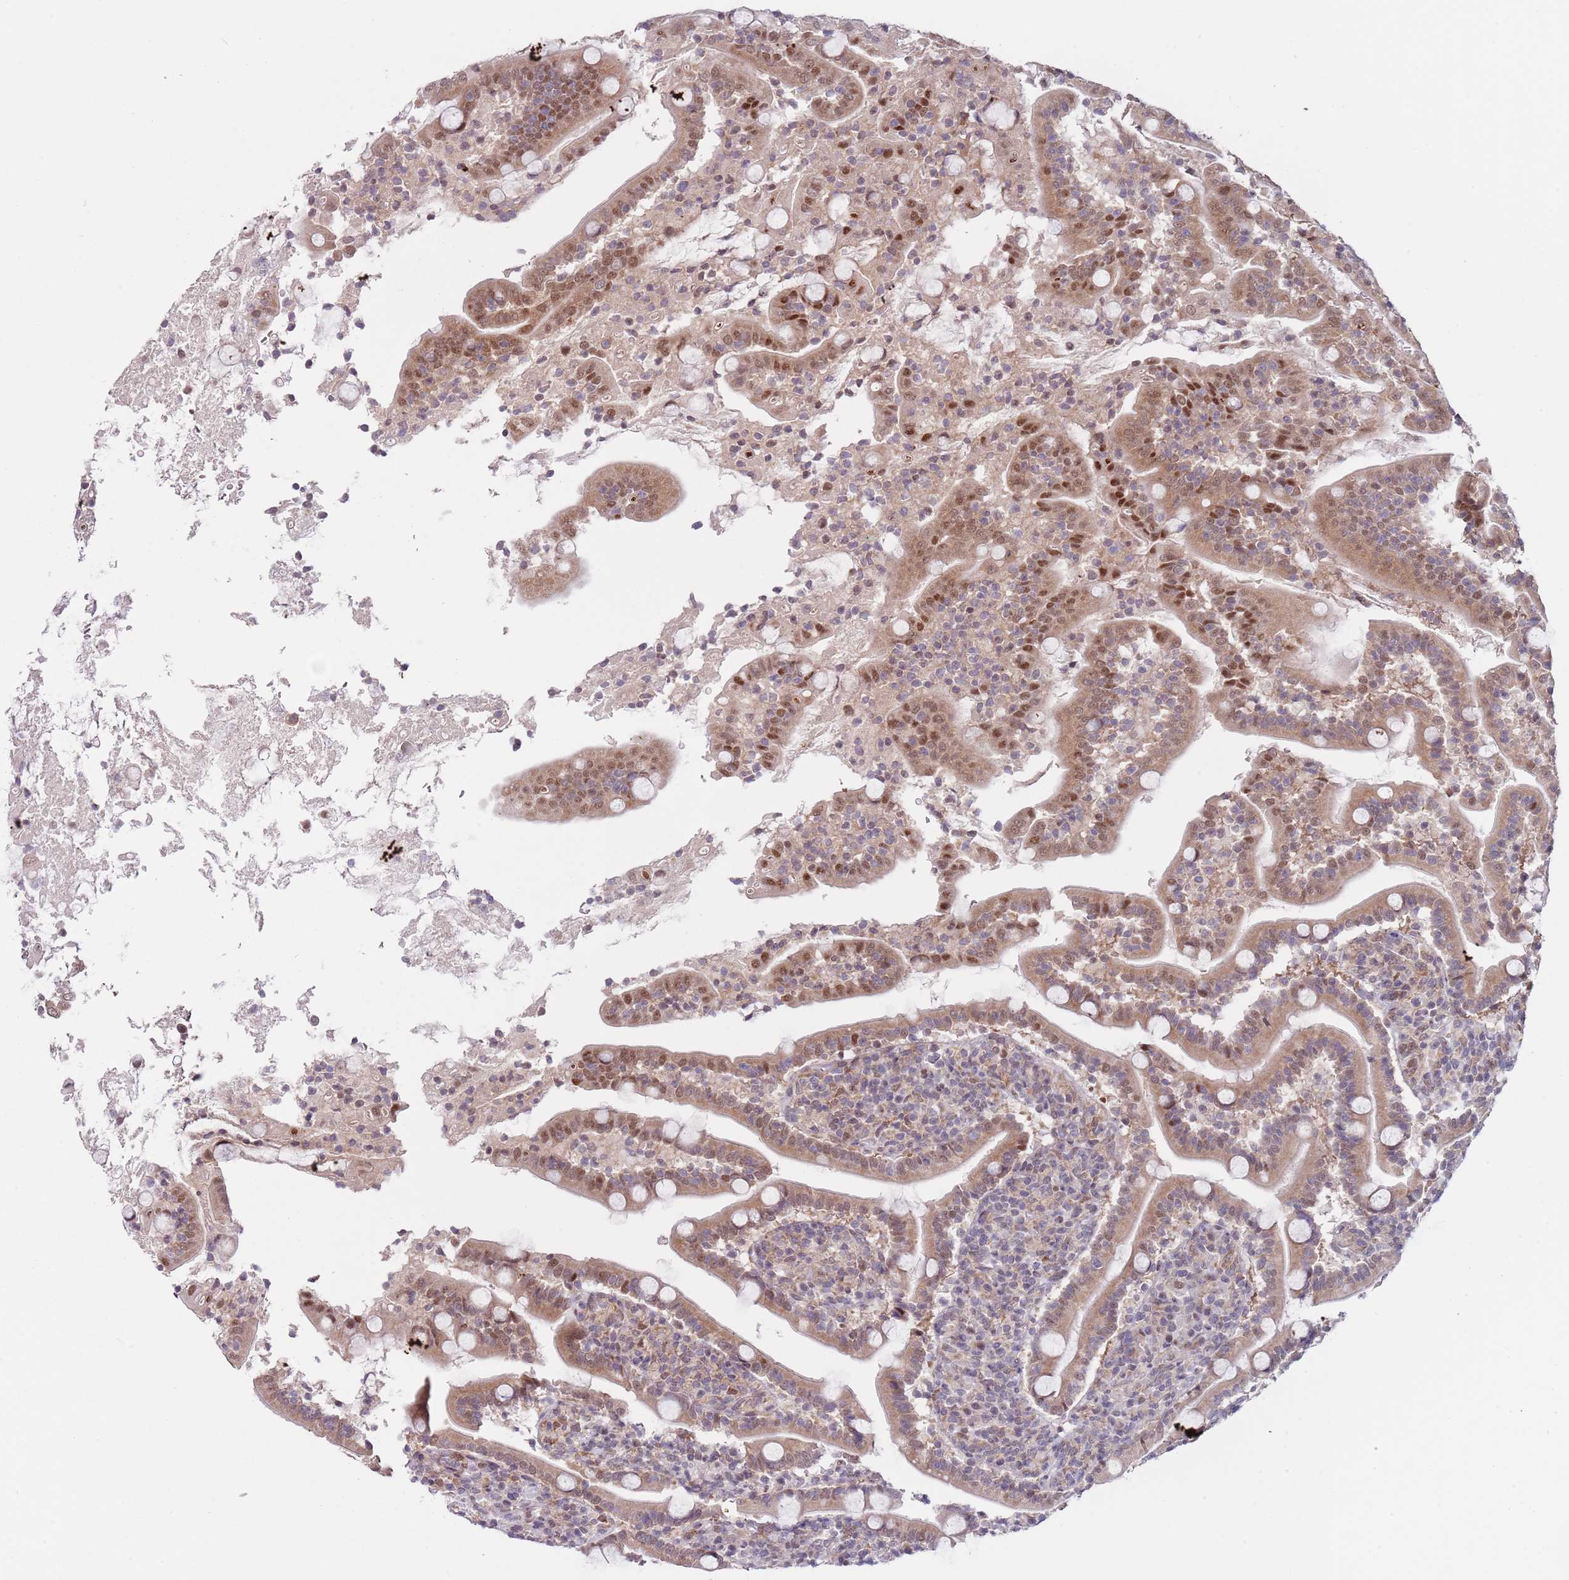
{"staining": {"intensity": "moderate", "quantity": ">75%", "location": "cytoplasmic/membranous,nuclear"}, "tissue": "duodenum", "cell_type": "Glandular cells", "image_type": "normal", "snomed": [{"axis": "morphology", "description": "Normal tissue, NOS"}, {"axis": "topography", "description": "Duodenum"}], "caption": "Duodenum was stained to show a protein in brown. There is medium levels of moderate cytoplasmic/membranous,nuclear positivity in approximately >75% of glandular cells. Nuclei are stained in blue.", "gene": "SLC25A32", "patient": {"sex": "male", "age": 35}}